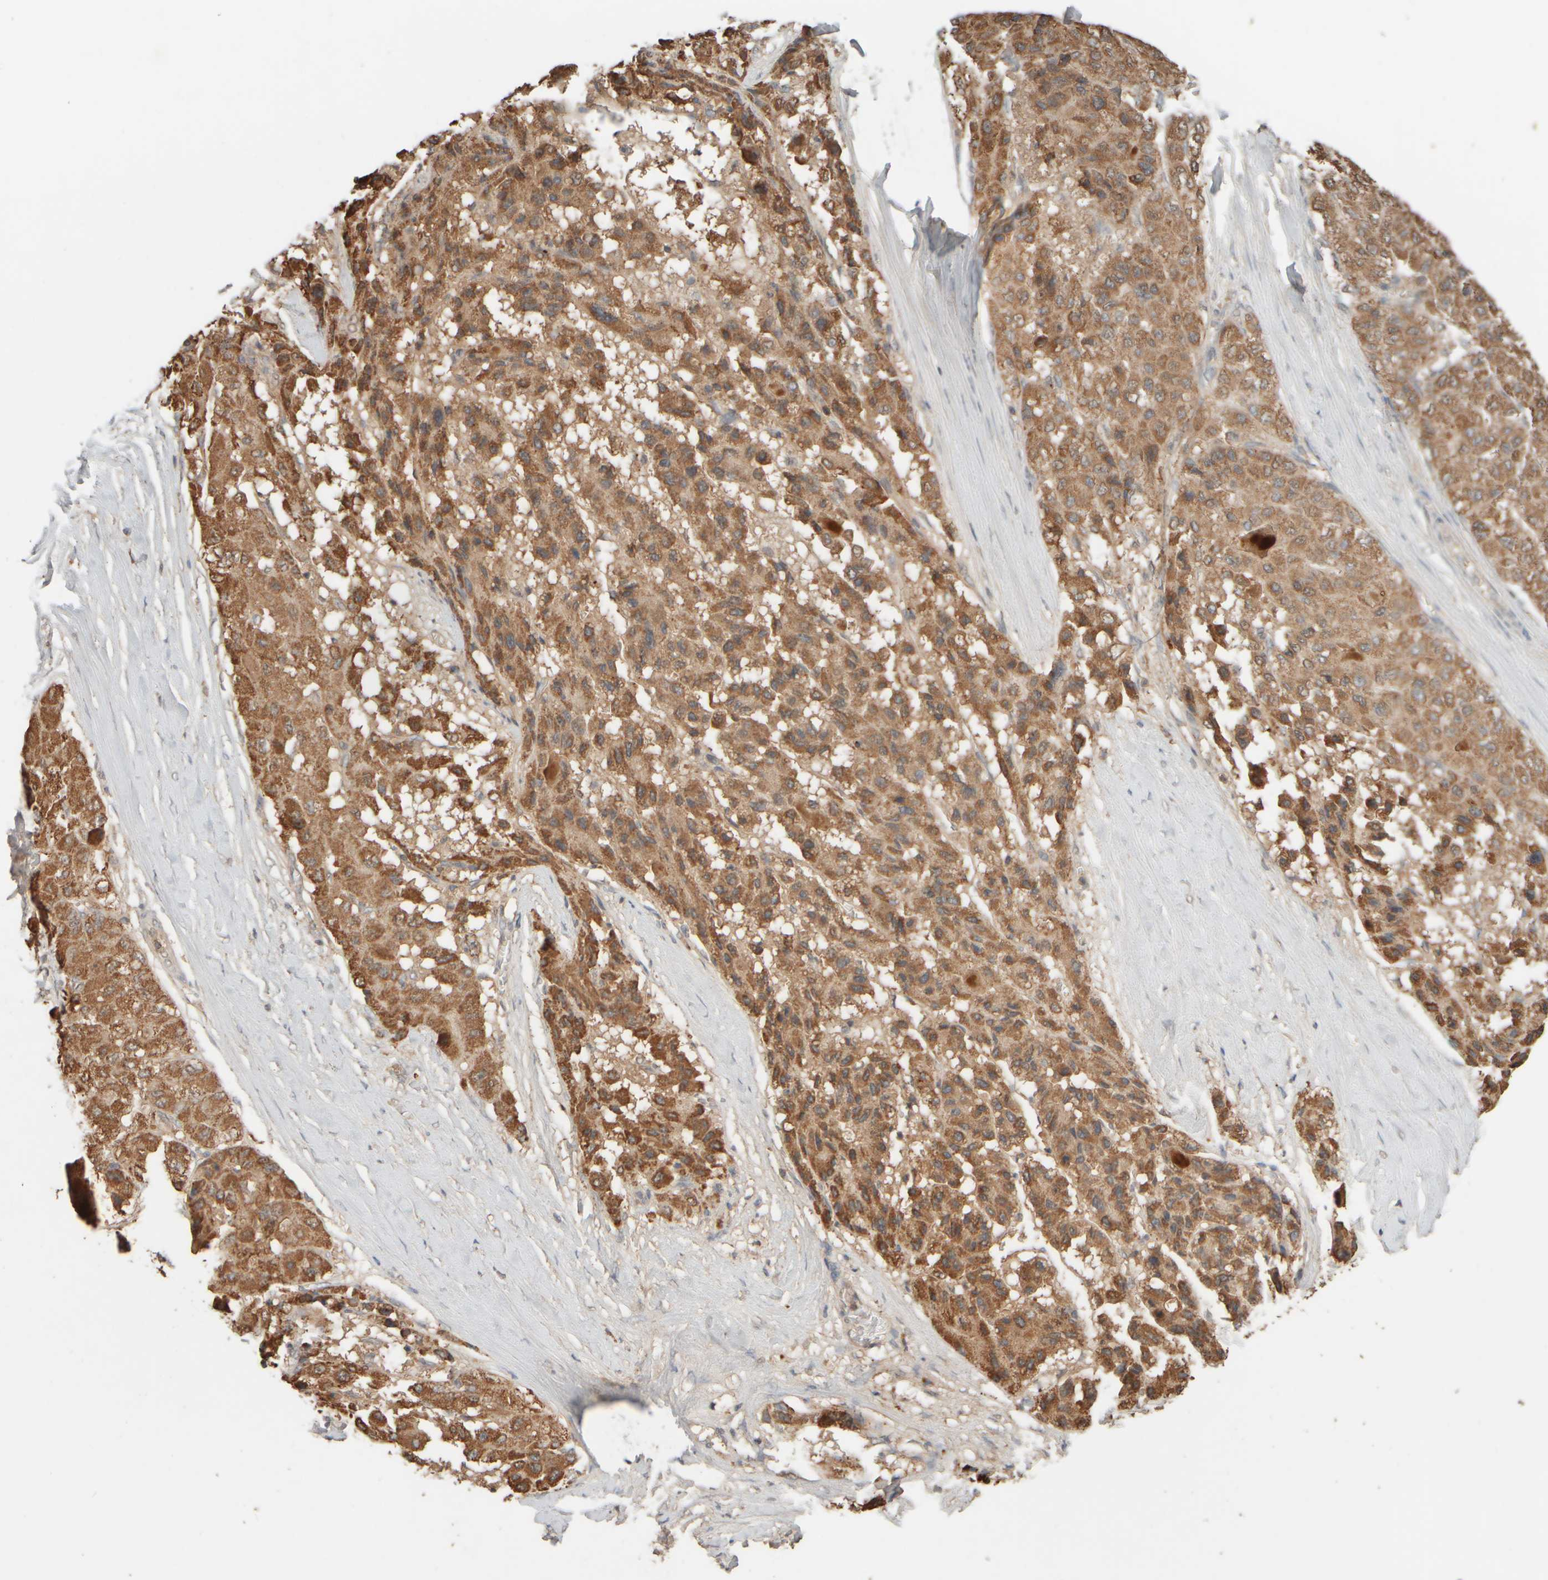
{"staining": {"intensity": "strong", "quantity": "25%-75%", "location": "cytoplasmic/membranous"}, "tissue": "liver cancer", "cell_type": "Tumor cells", "image_type": "cancer", "snomed": [{"axis": "morphology", "description": "Carcinoma, Hepatocellular, NOS"}, {"axis": "topography", "description": "Liver"}], "caption": "The micrograph displays a brown stain indicating the presence of a protein in the cytoplasmic/membranous of tumor cells in liver hepatocellular carcinoma.", "gene": "EIF2B3", "patient": {"sex": "male", "age": 80}}